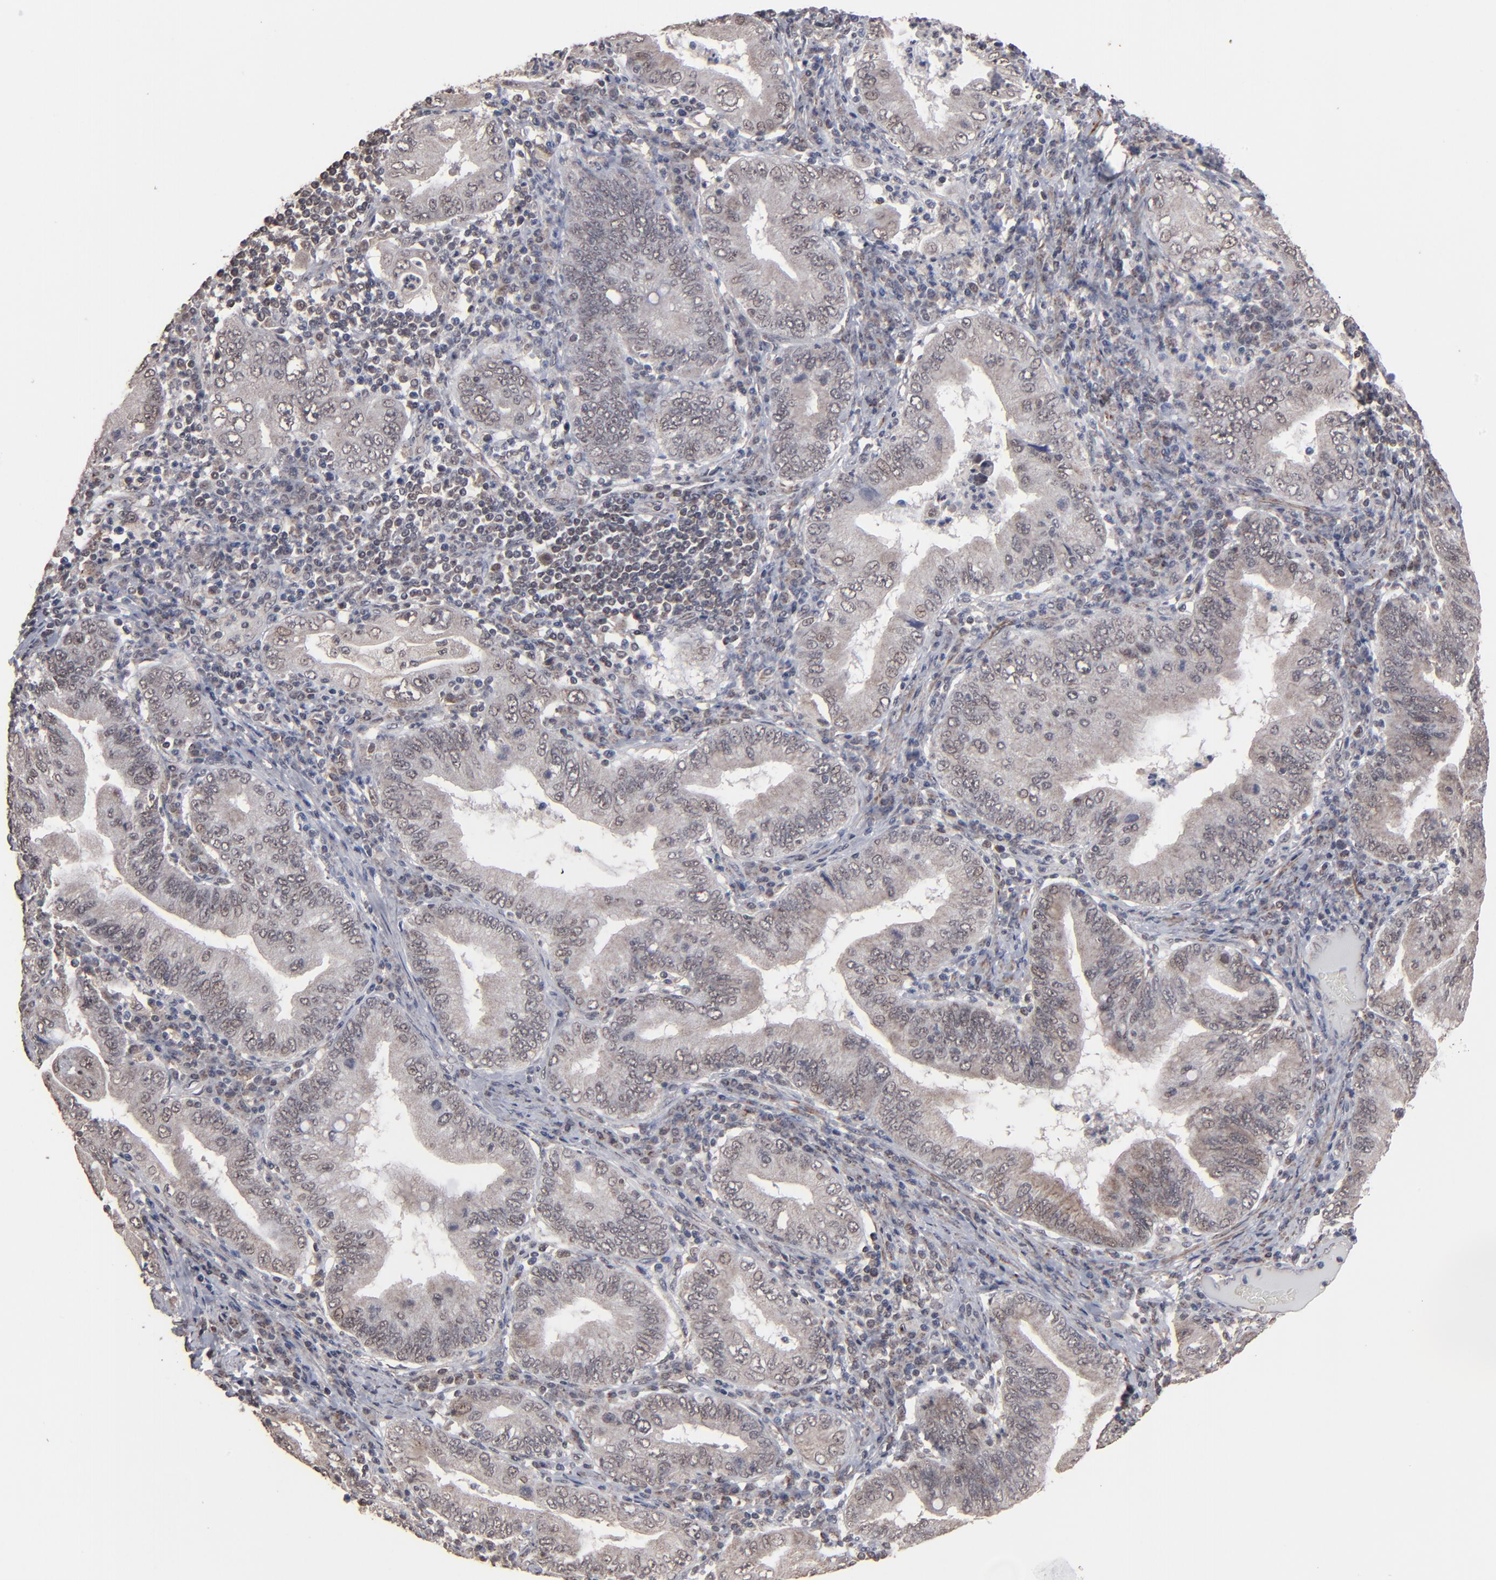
{"staining": {"intensity": "weak", "quantity": "<25%", "location": "cytoplasmic/membranous,nuclear"}, "tissue": "stomach cancer", "cell_type": "Tumor cells", "image_type": "cancer", "snomed": [{"axis": "morphology", "description": "Normal tissue, NOS"}, {"axis": "morphology", "description": "Adenocarcinoma, NOS"}, {"axis": "topography", "description": "Esophagus"}, {"axis": "topography", "description": "Stomach, upper"}, {"axis": "topography", "description": "Peripheral nerve tissue"}], "caption": "This is an immunohistochemistry (IHC) histopathology image of human adenocarcinoma (stomach). There is no expression in tumor cells.", "gene": "BNIP3", "patient": {"sex": "male", "age": 62}}